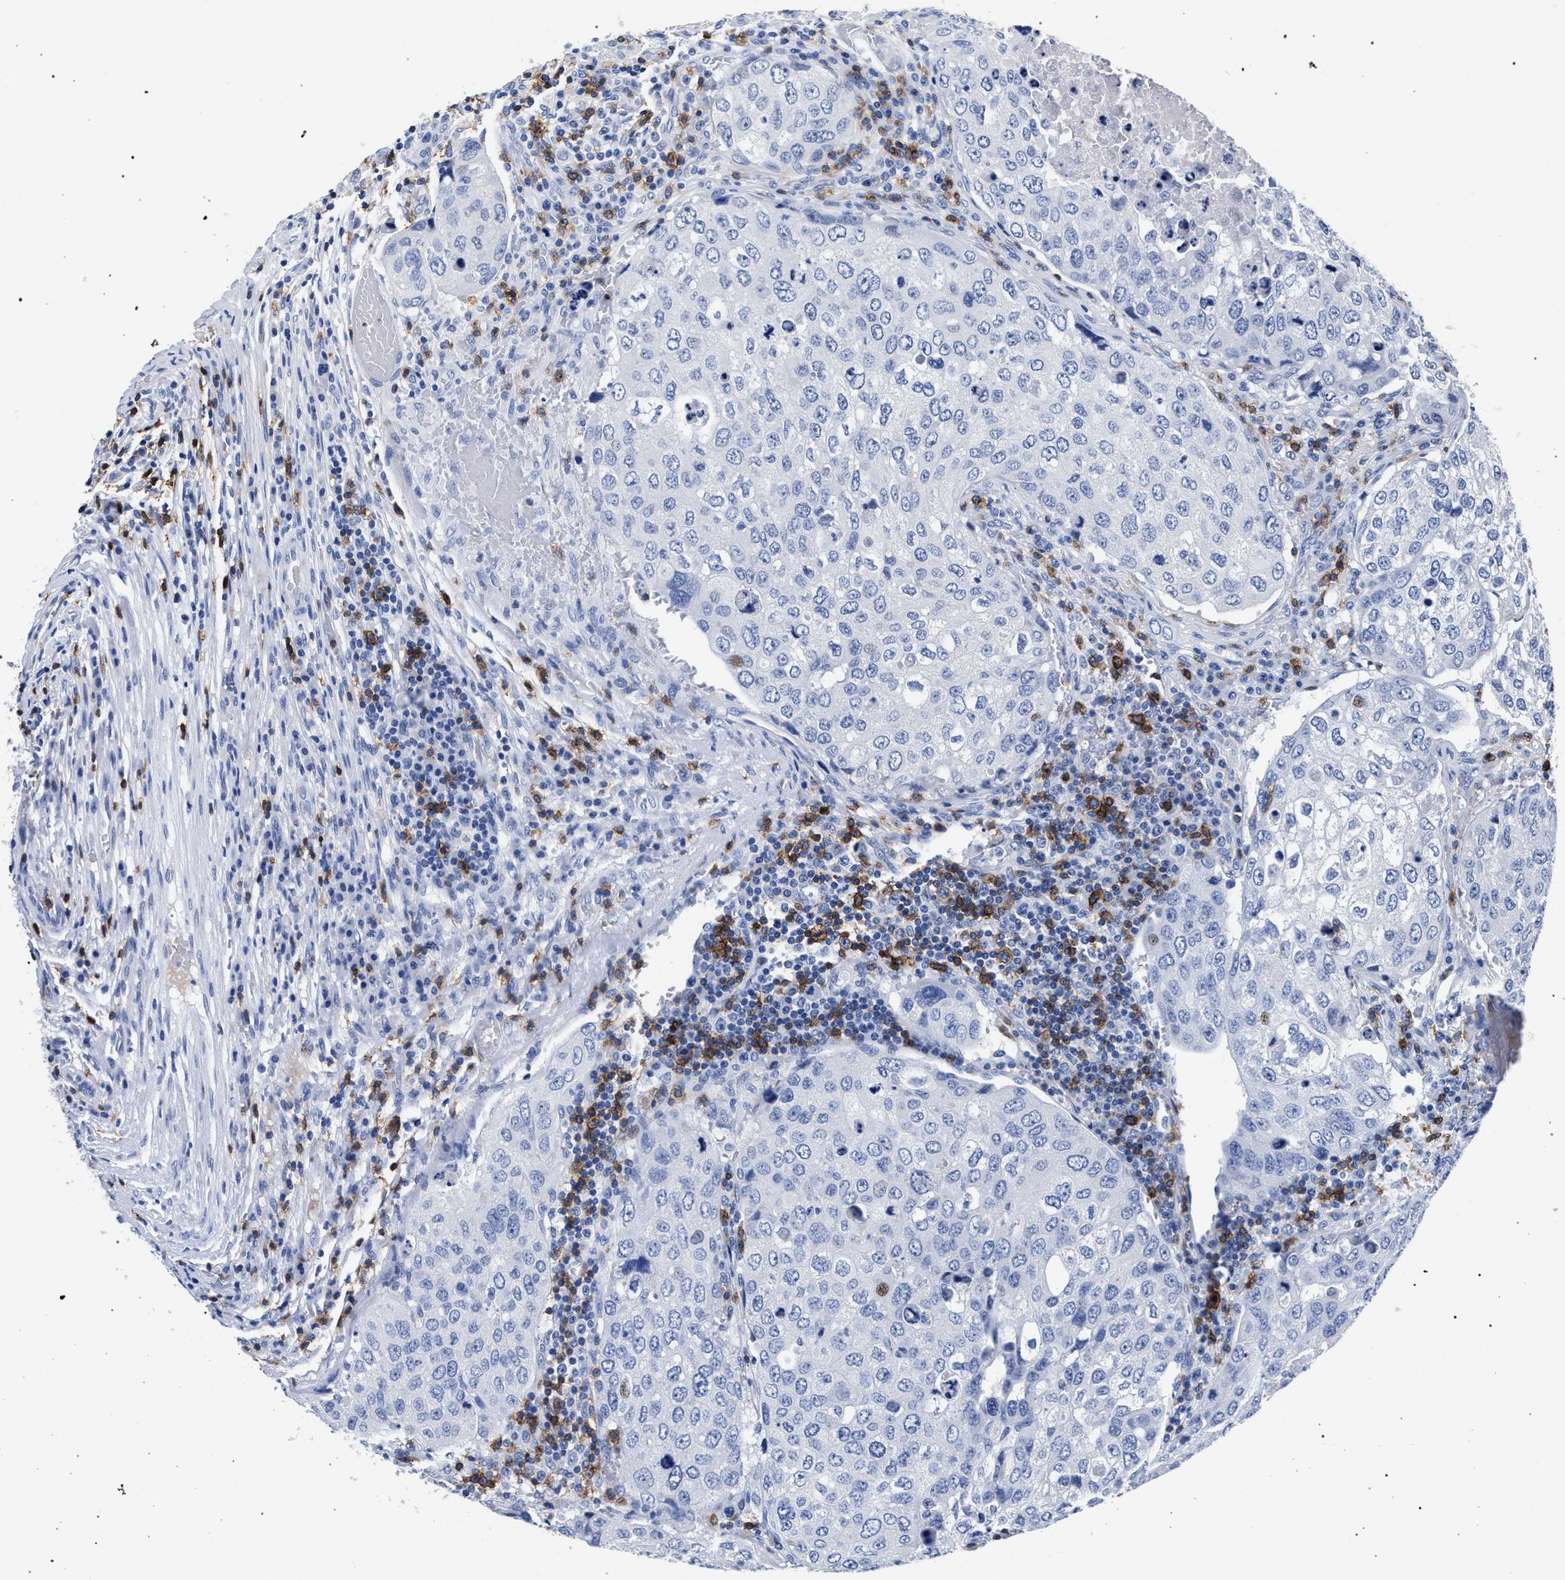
{"staining": {"intensity": "negative", "quantity": "none", "location": "none"}, "tissue": "urothelial cancer", "cell_type": "Tumor cells", "image_type": "cancer", "snomed": [{"axis": "morphology", "description": "Urothelial carcinoma, High grade"}, {"axis": "topography", "description": "Lymph node"}, {"axis": "topography", "description": "Urinary bladder"}], "caption": "IHC histopathology image of human urothelial carcinoma (high-grade) stained for a protein (brown), which demonstrates no staining in tumor cells.", "gene": "KLRK1", "patient": {"sex": "male", "age": 51}}